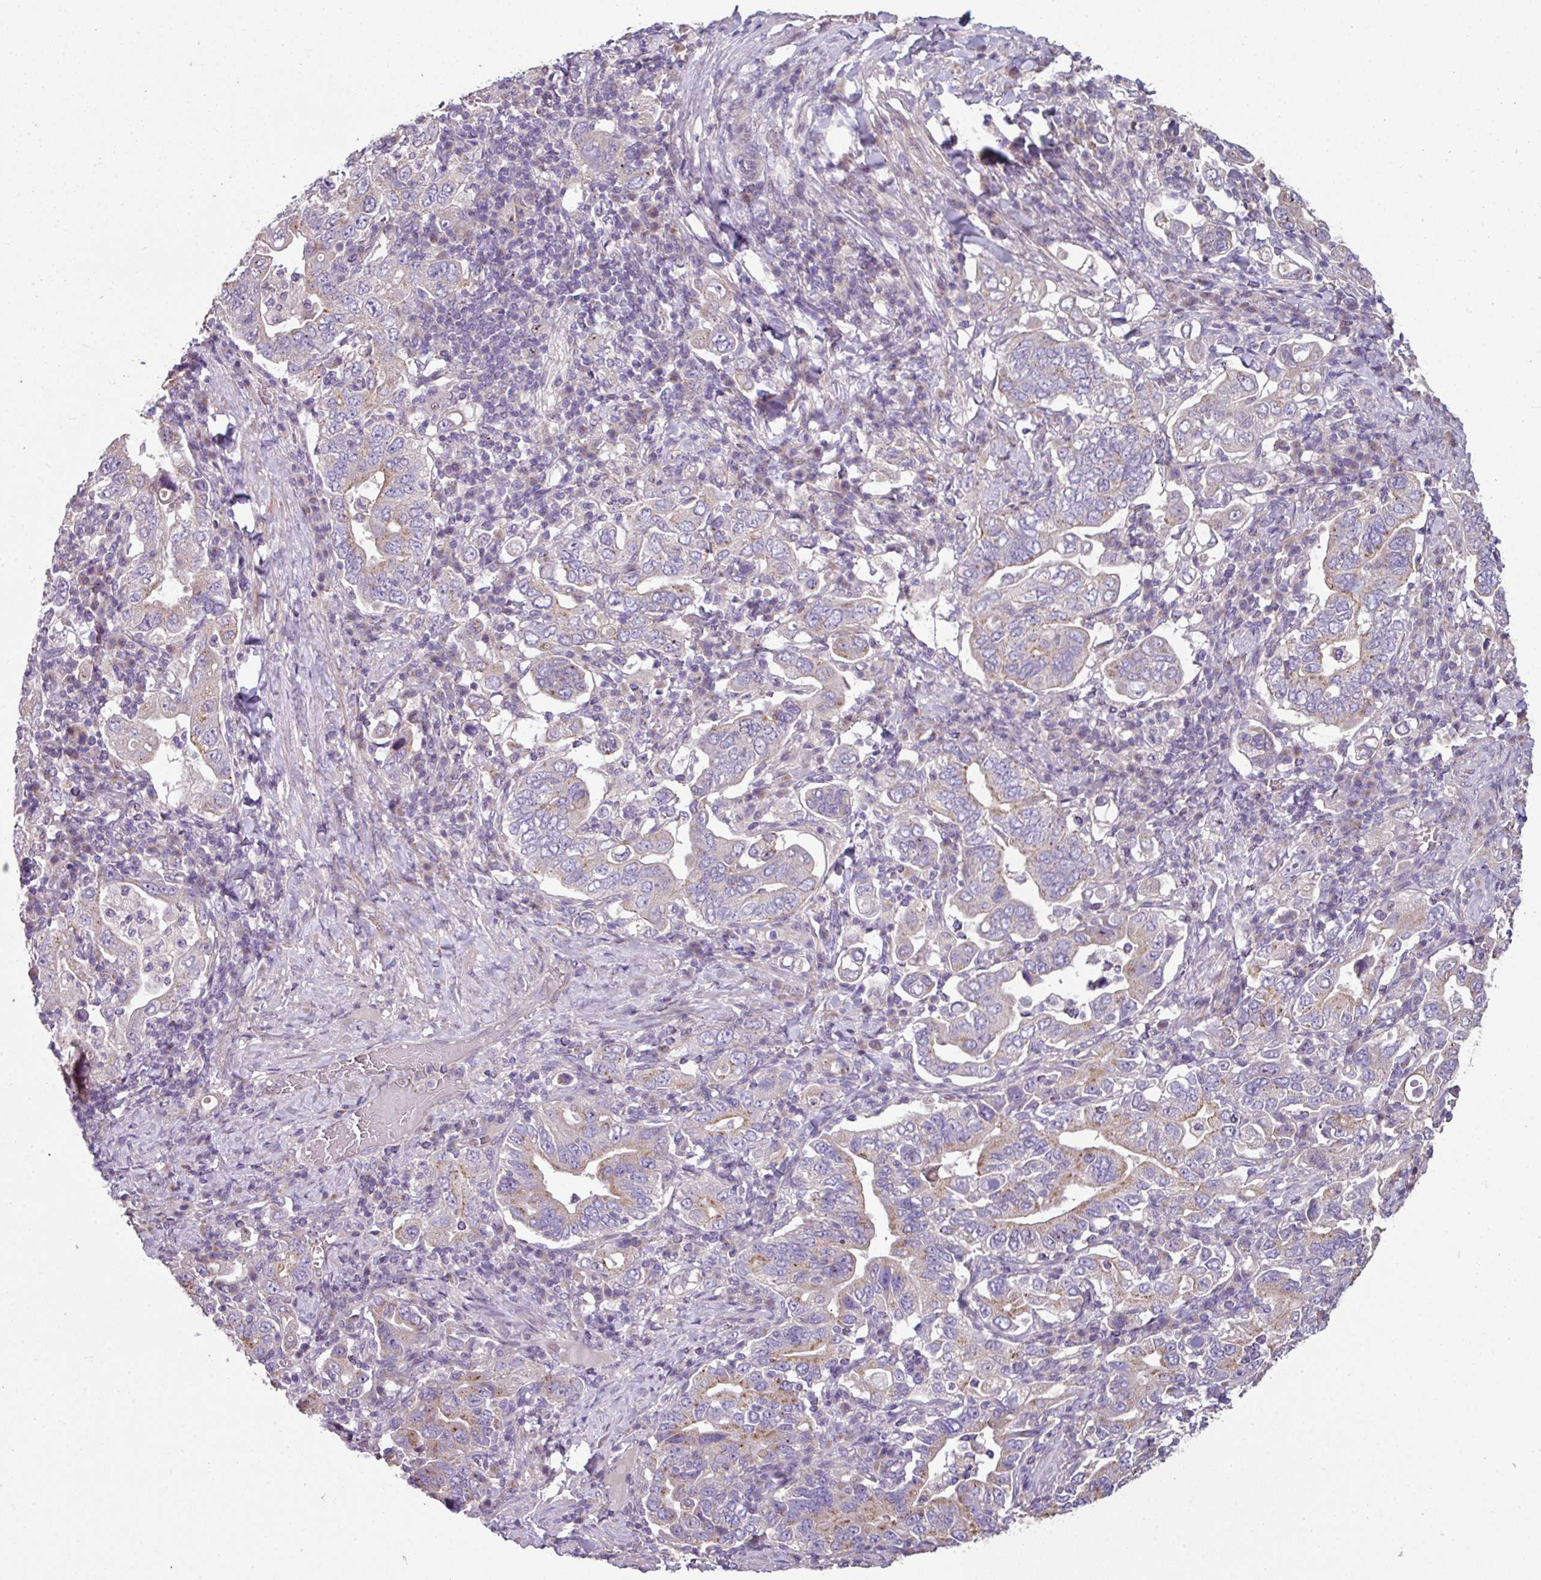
{"staining": {"intensity": "weak", "quantity": "<25%", "location": "cytoplasmic/membranous"}, "tissue": "stomach cancer", "cell_type": "Tumor cells", "image_type": "cancer", "snomed": [{"axis": "morphology", "description": "Adenocarcinoma, NOS"}, {"axis": "topography", "description": "Stomach, upper"}, {"axis": "topography", "description": "Stomach"}], "caption": "This image is of stomach cancer stained with IHC to label a protein in brown with the nuclei are counter-stained blue. There is no positivity in tumor cells.", "gene": "LRRC9", "patient": {"sex": "male", "age": 62}}